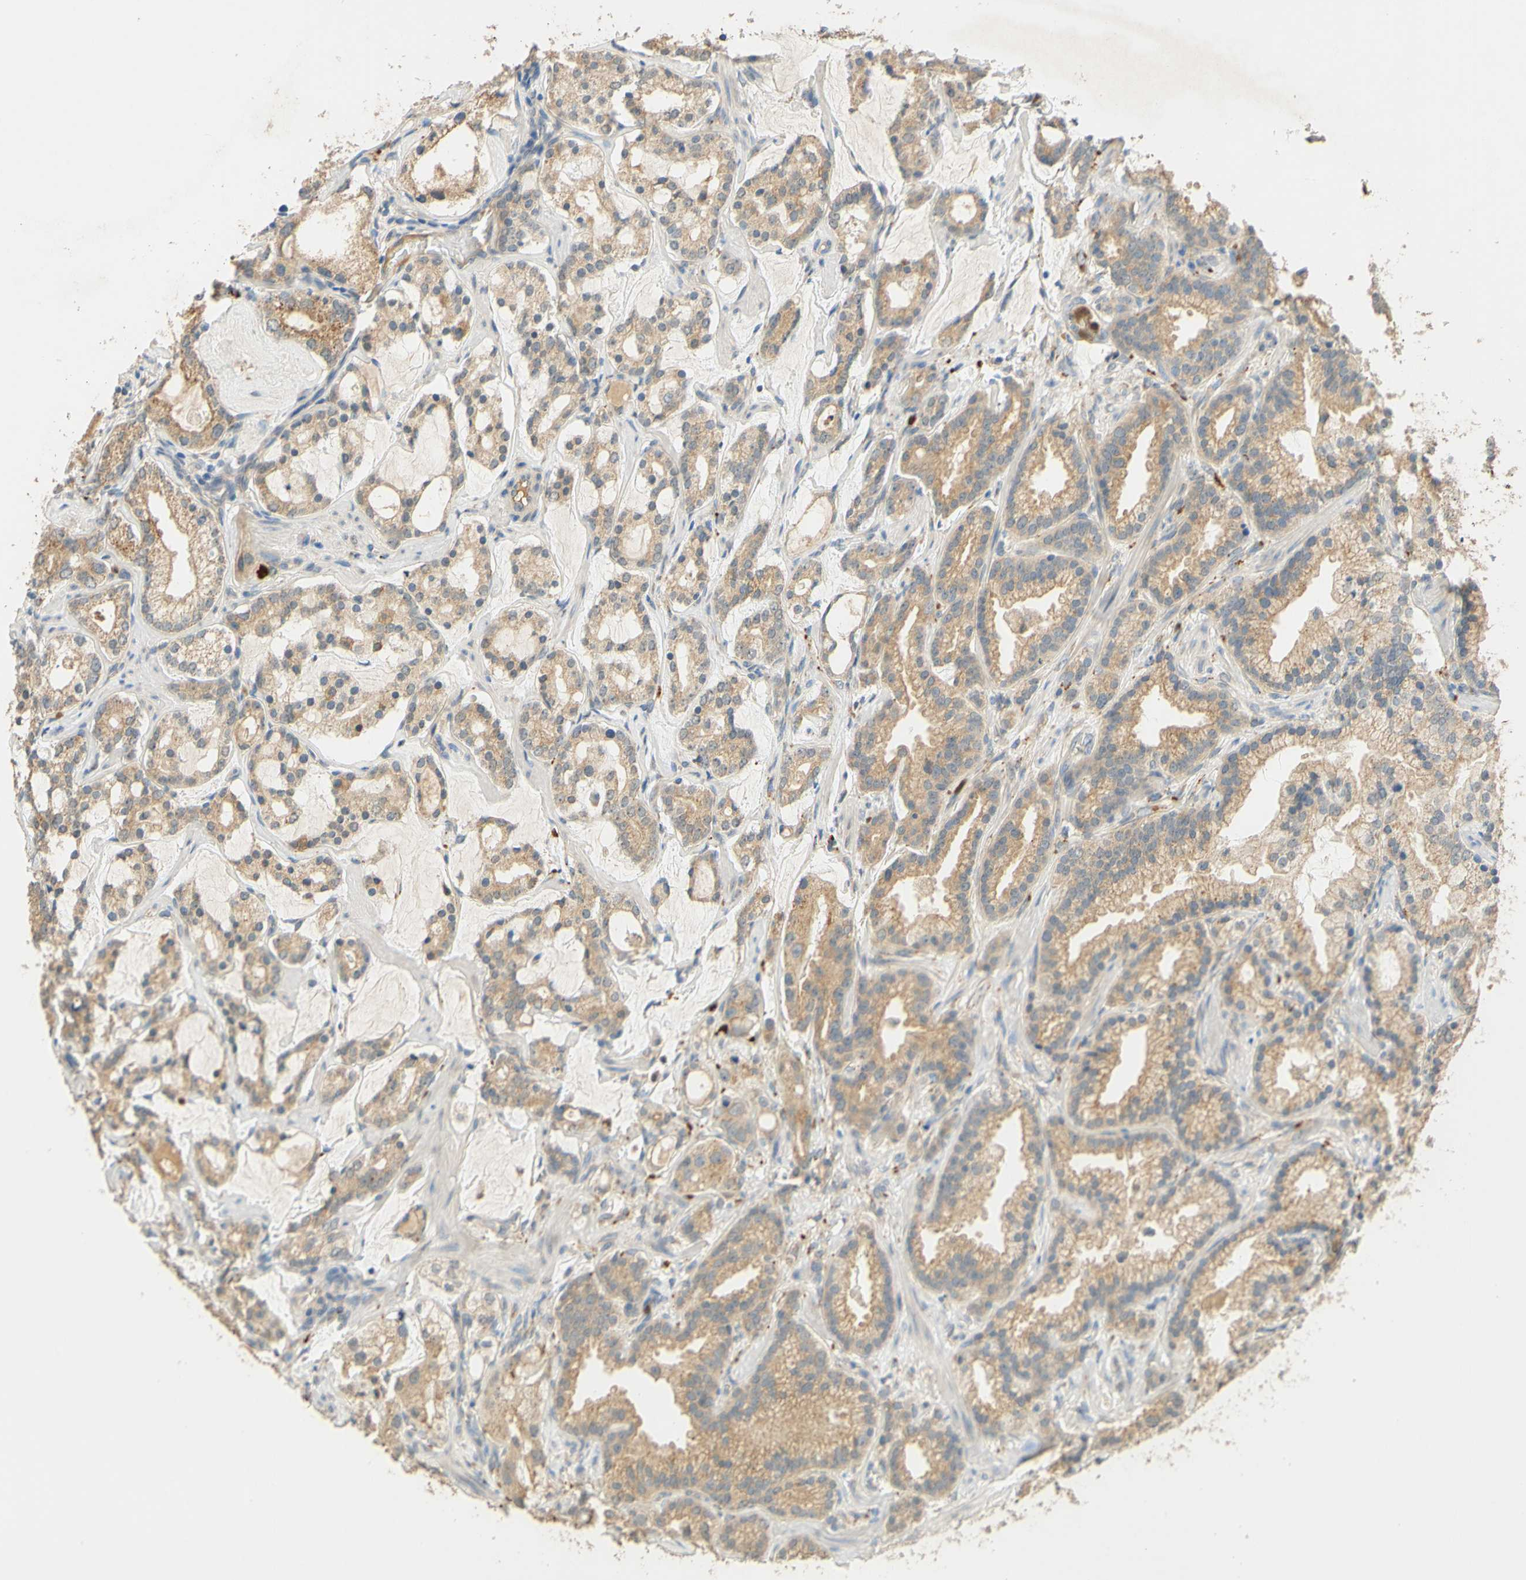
{"staining": {"intensity": "weak", "quantity": ">75%", "location": "cytoplasmic/membranous"}, "tissue": "prostate cancer", "cell_type": "Tumor cells", "image_type": "cancer", "snomed": [{"axis": "morphology", "description": "Adenocarcinoma, Low grade"}, {"axis": "topography", "description": "Prostate"}], "caption": "Prostate cancer (low-grade adenocarcinoma) stained with a protein marker reveals weak staining in tumor cells.", "gene": "ENTREP2", "patient": {"sex": "male", "age": 59}}